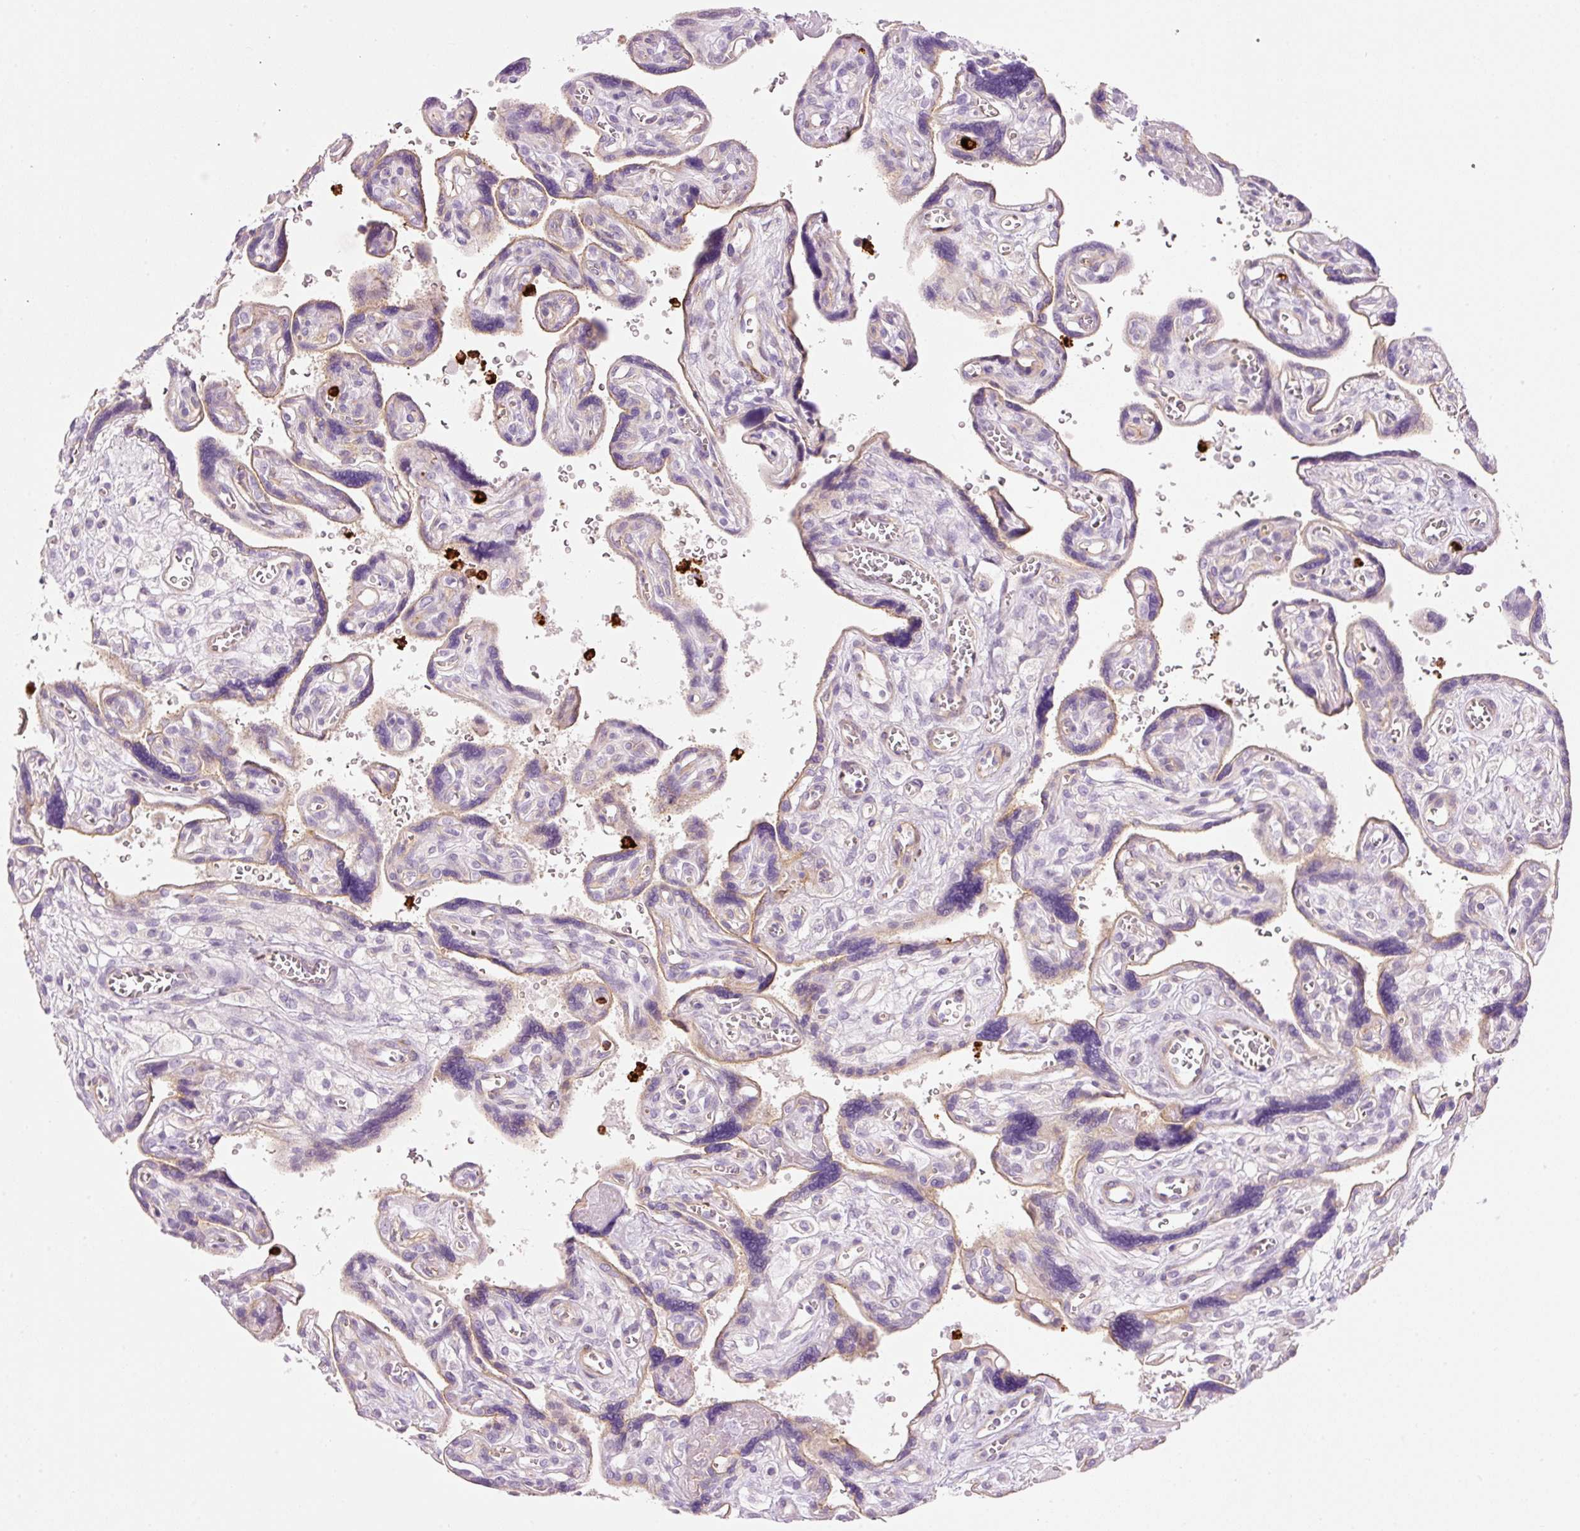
{"staining": {"intensity": "weak", "quantity": "25%-75%", "location": "cytoplasmic/membranous"}, "tissue": "placenta", "cell_type": "Trophoblastic cells", "image_type": "normal", "snomed": [{"axis": "morphology", "description": "Normal tissue, NOS"}, {"axis": "topography", "description": "Placenta"}], "caption": "A brown stain highlights weak cytoplasmic/membranous staining of a protein in trophoblastic cells of unremarkable human placenta.", "gene": "MAP3K3", "patient": {"sex": "female", "age": 39}}